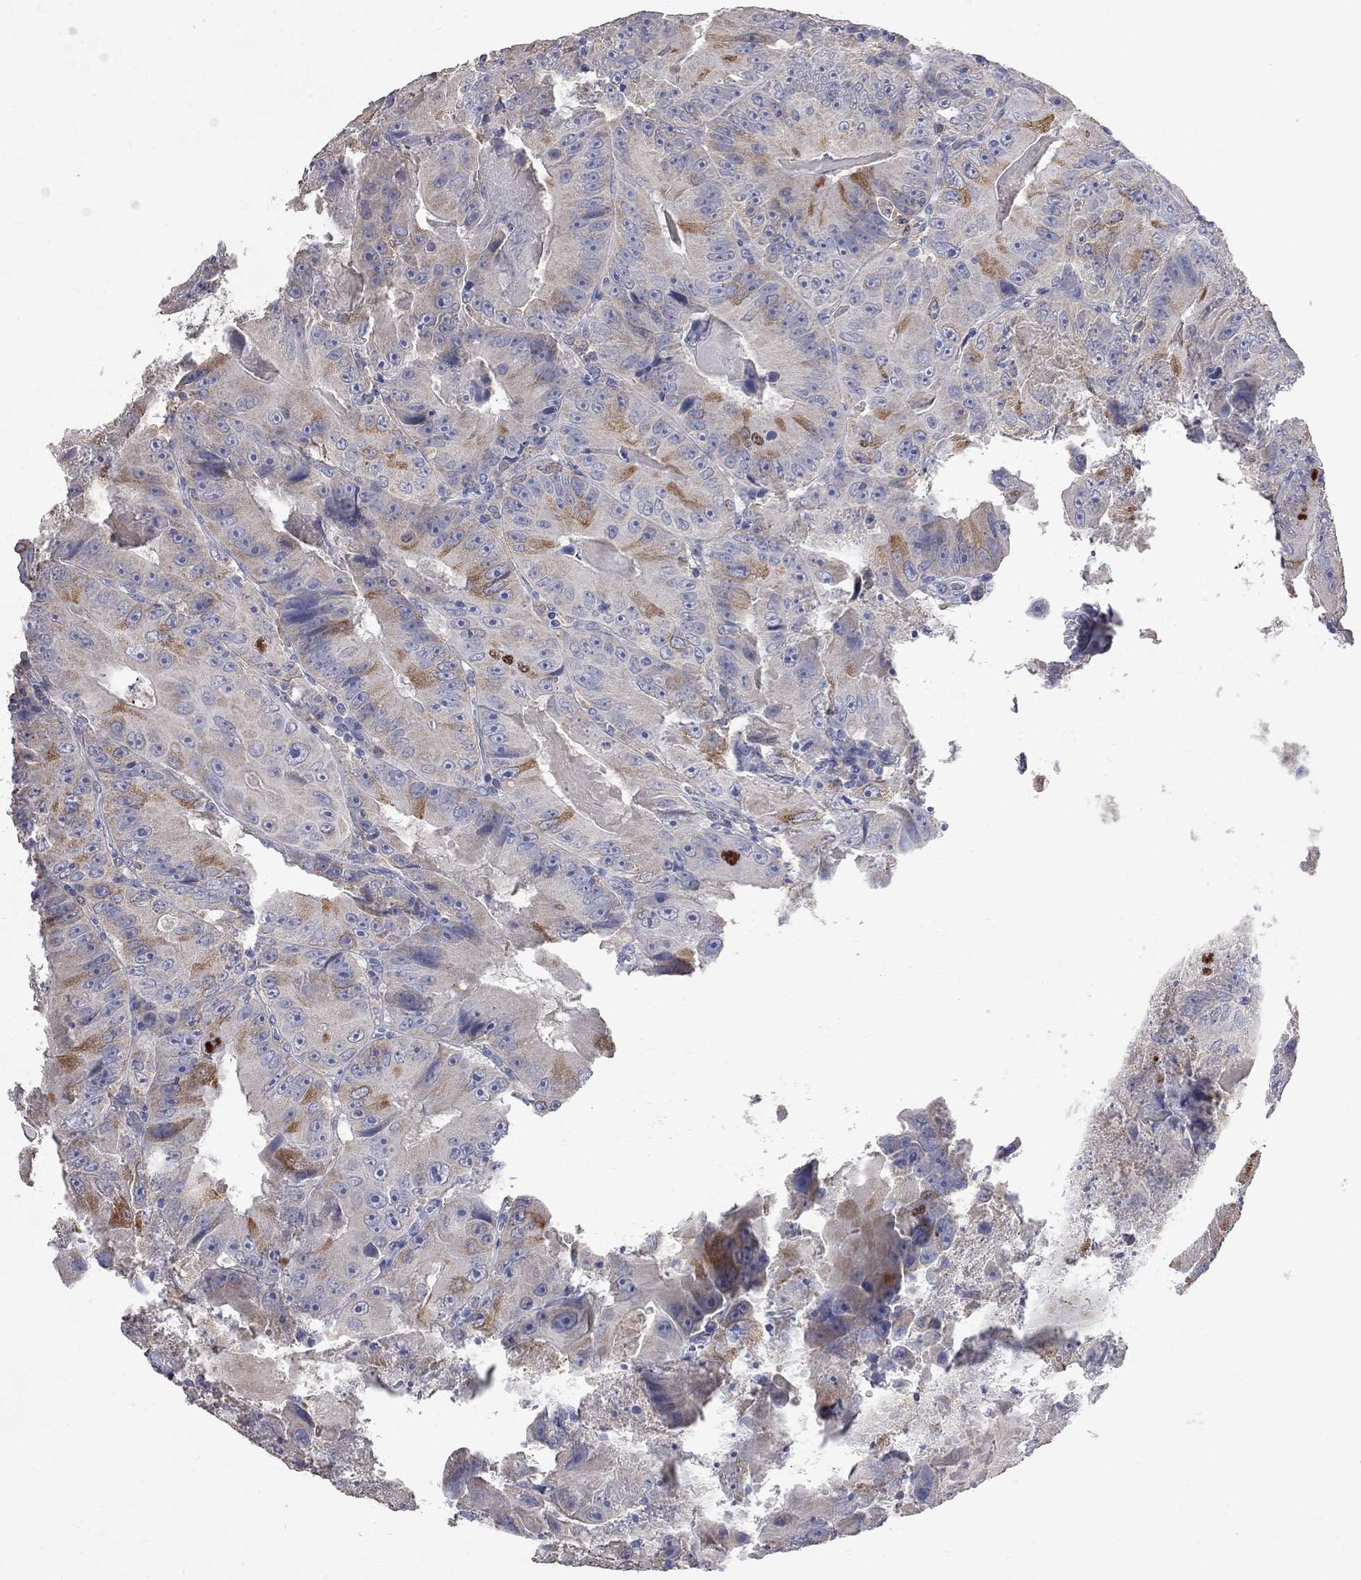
{"staining": {"intensity": "moderate", "quantity": "<25%", "location": "cytoplasmic/membranous"}, "tissue": "colorectal cancer", "cell_type": "Tumor cells", "image_type": "cancer", "snomed": [{"axis": "morphology", "description": "Adenocarcinoma, NOS"}, {"axis": "topography", "description": "Colon"}], "caption": "High-power microscopy captured an IHC micrograph of colorectal cancer (adenocarcinoma), revealing moderate cytoplasmic/membranous staining in about <25% of tumor cells.", "gene": "CKAP2", "patient": {"sex": "female", "age": 86}}